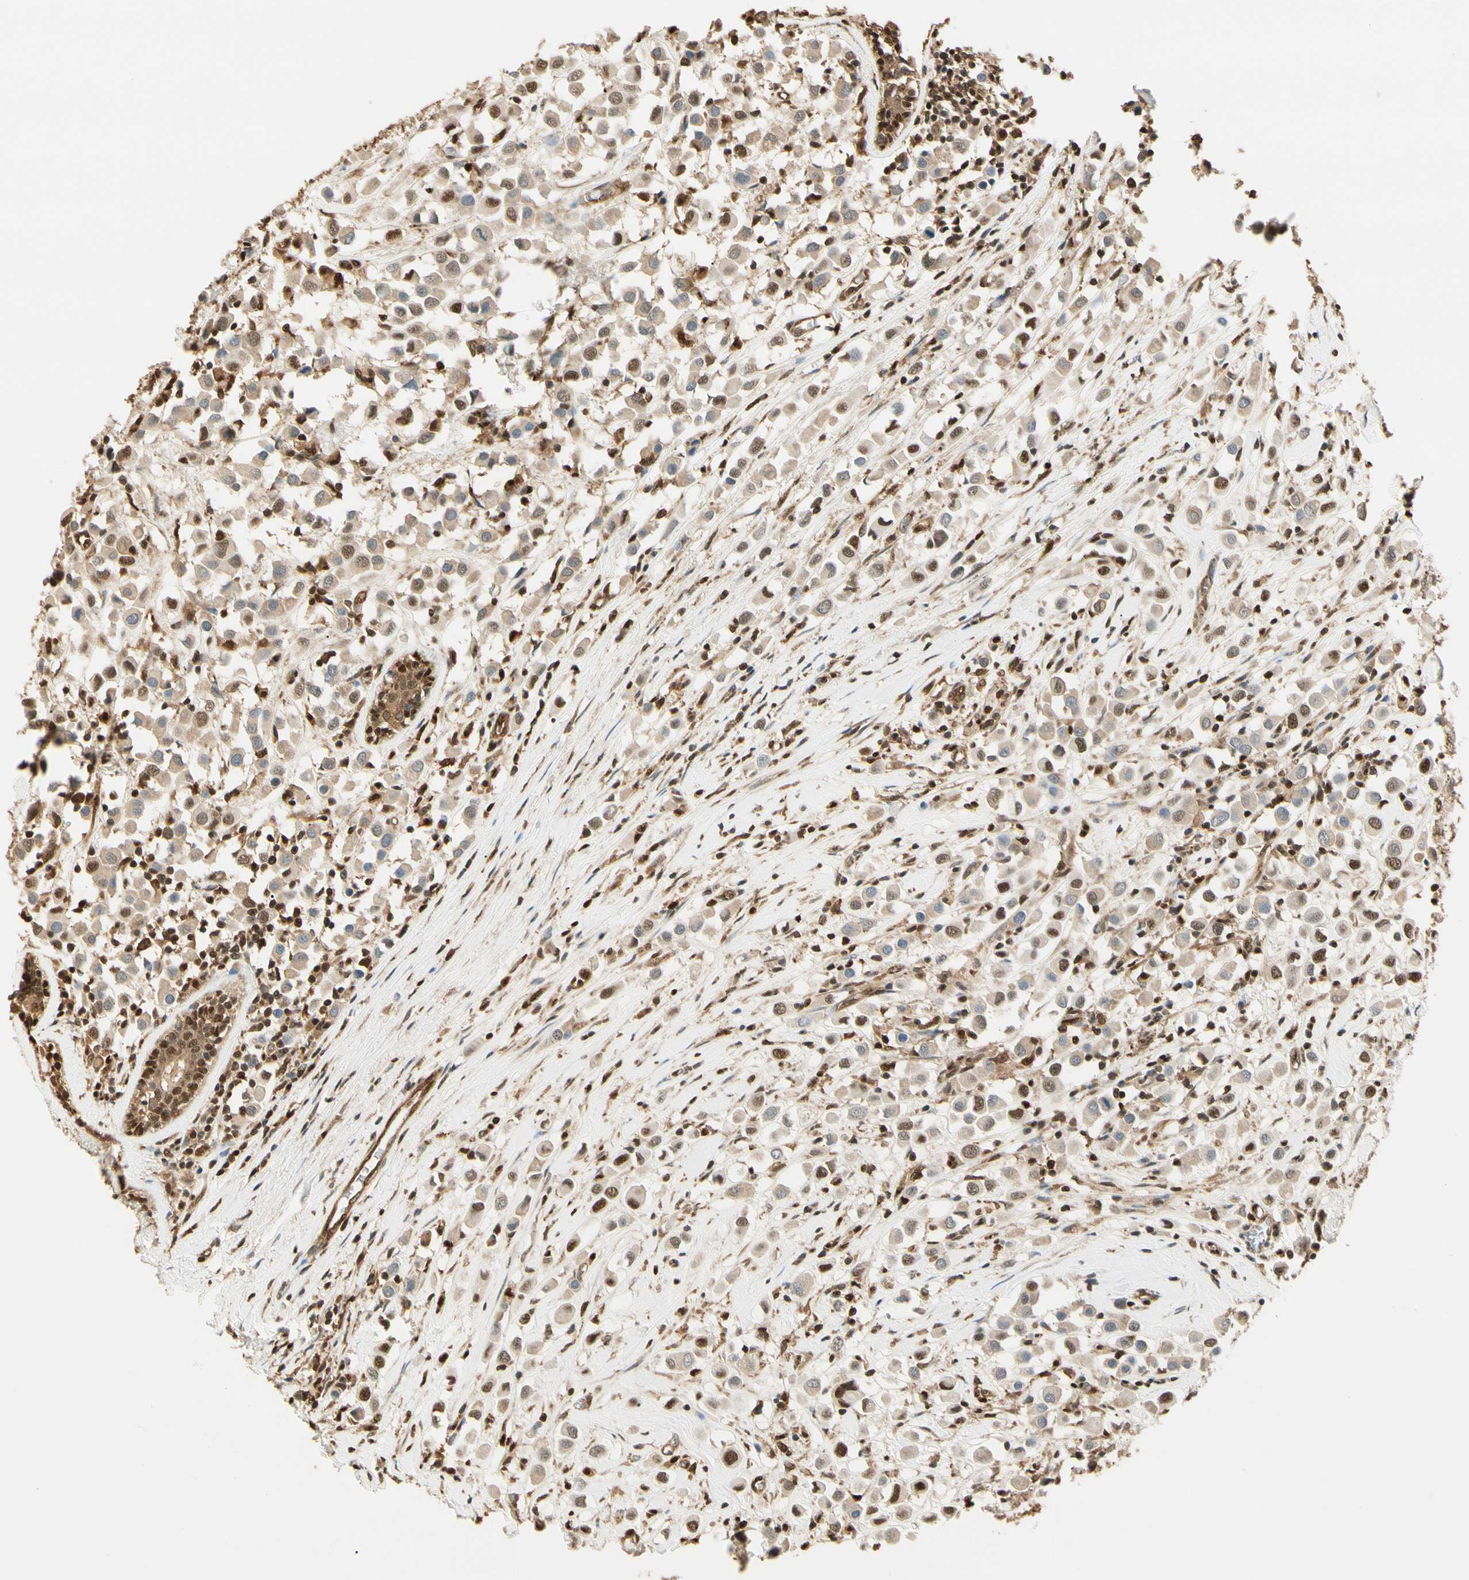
{"staining": {"intensity": "moderate", "quantity": "25%-75%", "location": "cytoplasmic/membranous,nuclear"}, "tissue": "breast cancer", "cell_type": "Tumor cells", "image_type": "cancer", "snomed": [{"axis": "morphology", "description": "Duct carcinoma"}, {"axis": "topography", "description": "Breast"}], "caption": "Immunohistochemical staining of breast cancer shows medium levels of moderate cytoplasmic/membranous and nuclear staining in approximately 25%-75% of tumor cells. Nuclei are stained in blue.", "gene": "PNCK", "patient": {"sex": "female", "age": 61}}